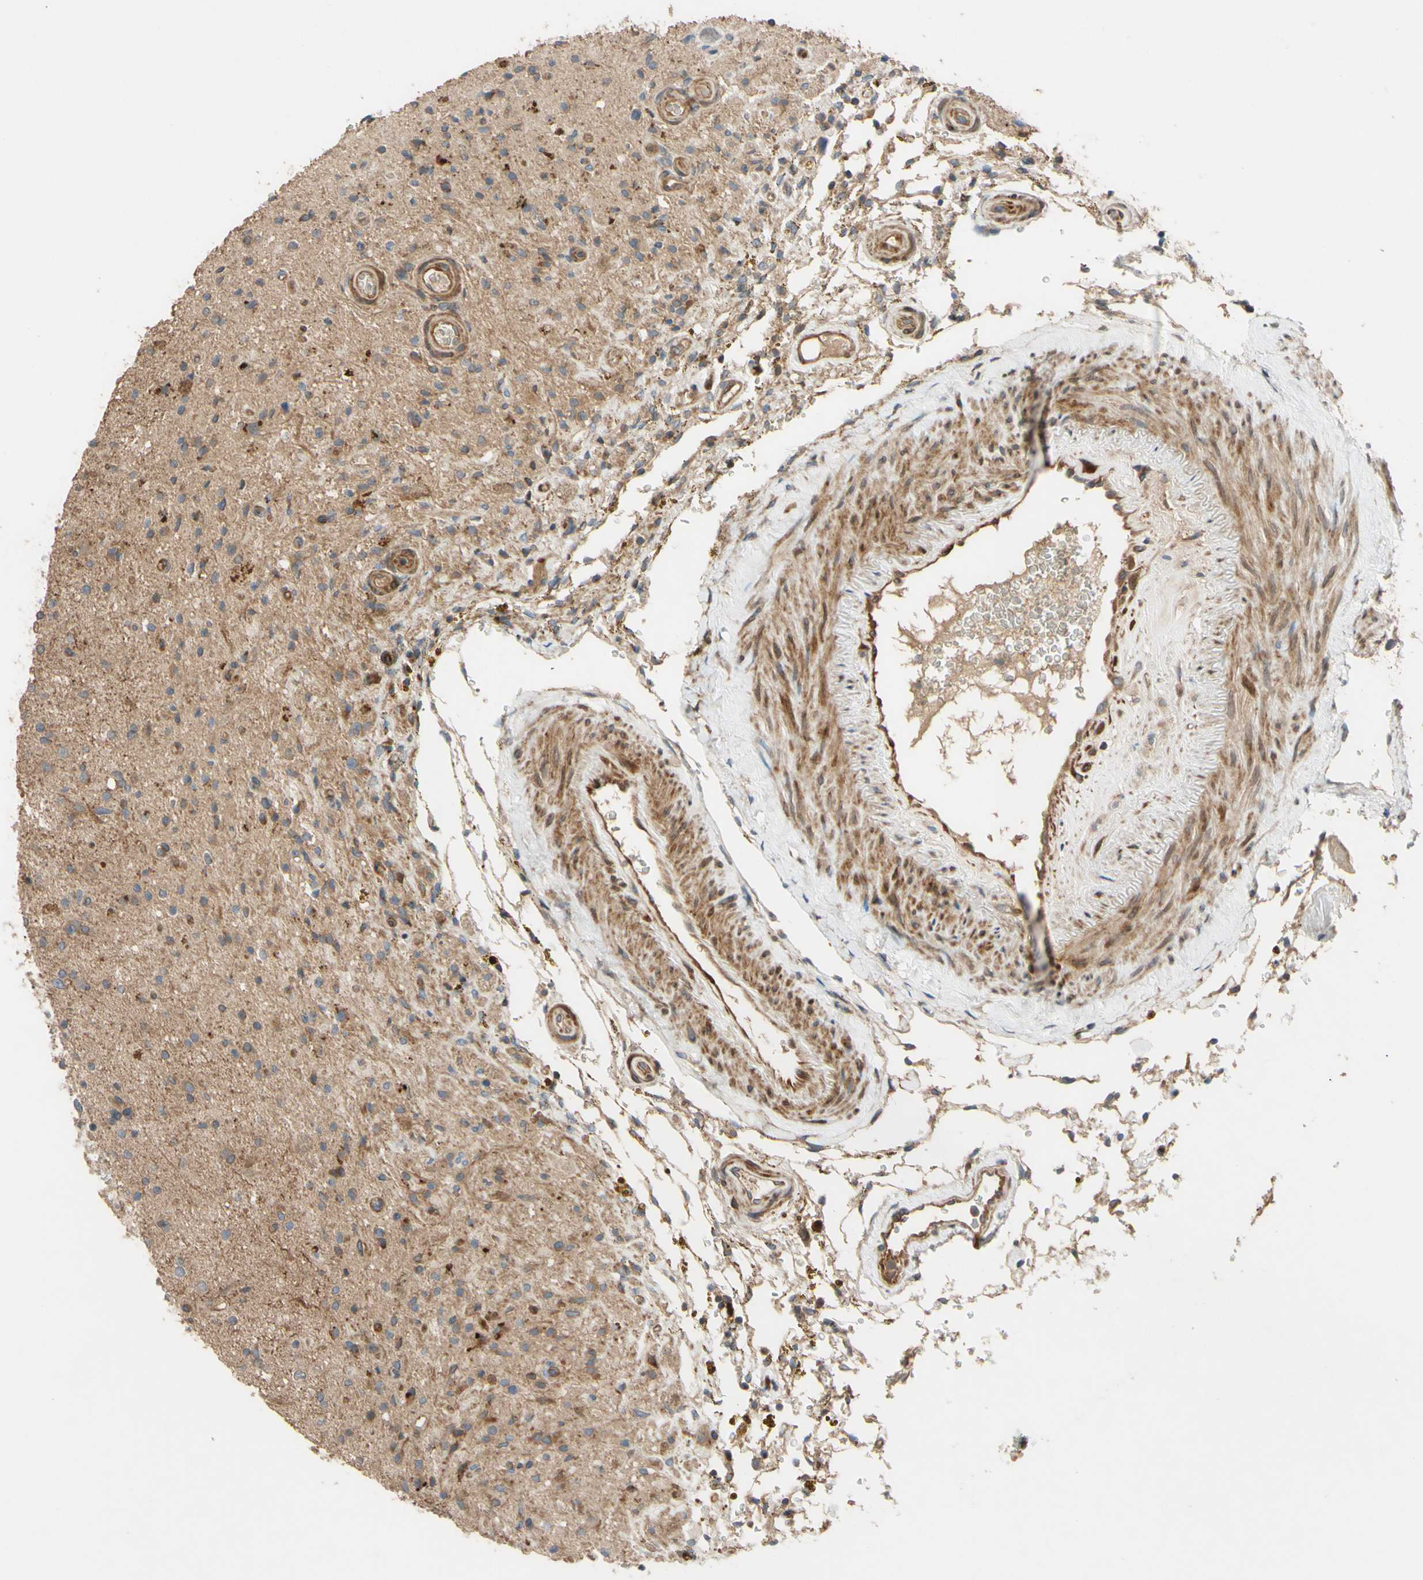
{"staining": {"intensity": "moderate", "quantity": "<25%", "location": "cytoplasmic/membranous"}, "tissue": "glioma", "cell_type": "Tumor cells", "image_type": "cancer", "snomed": [{"axis": "morphology", "description": "Glioma, malignant, High grade"}, {"axis": "topography", "description": "Brain"}], "caption": "Protein positivity by IHC reveals moderate cytoplasmic/membranous staining in approximately <25% of tumor cells in glioma. The staining was performed using DAB (3,3'-diaminobenzidine) to visualize the protein expression in brown, while the nuclei were stained in blue with hematoxylin (Magnification: 20x).", "gene": "SPTLC1", "patient": {"sex": "male", "age": 33}}